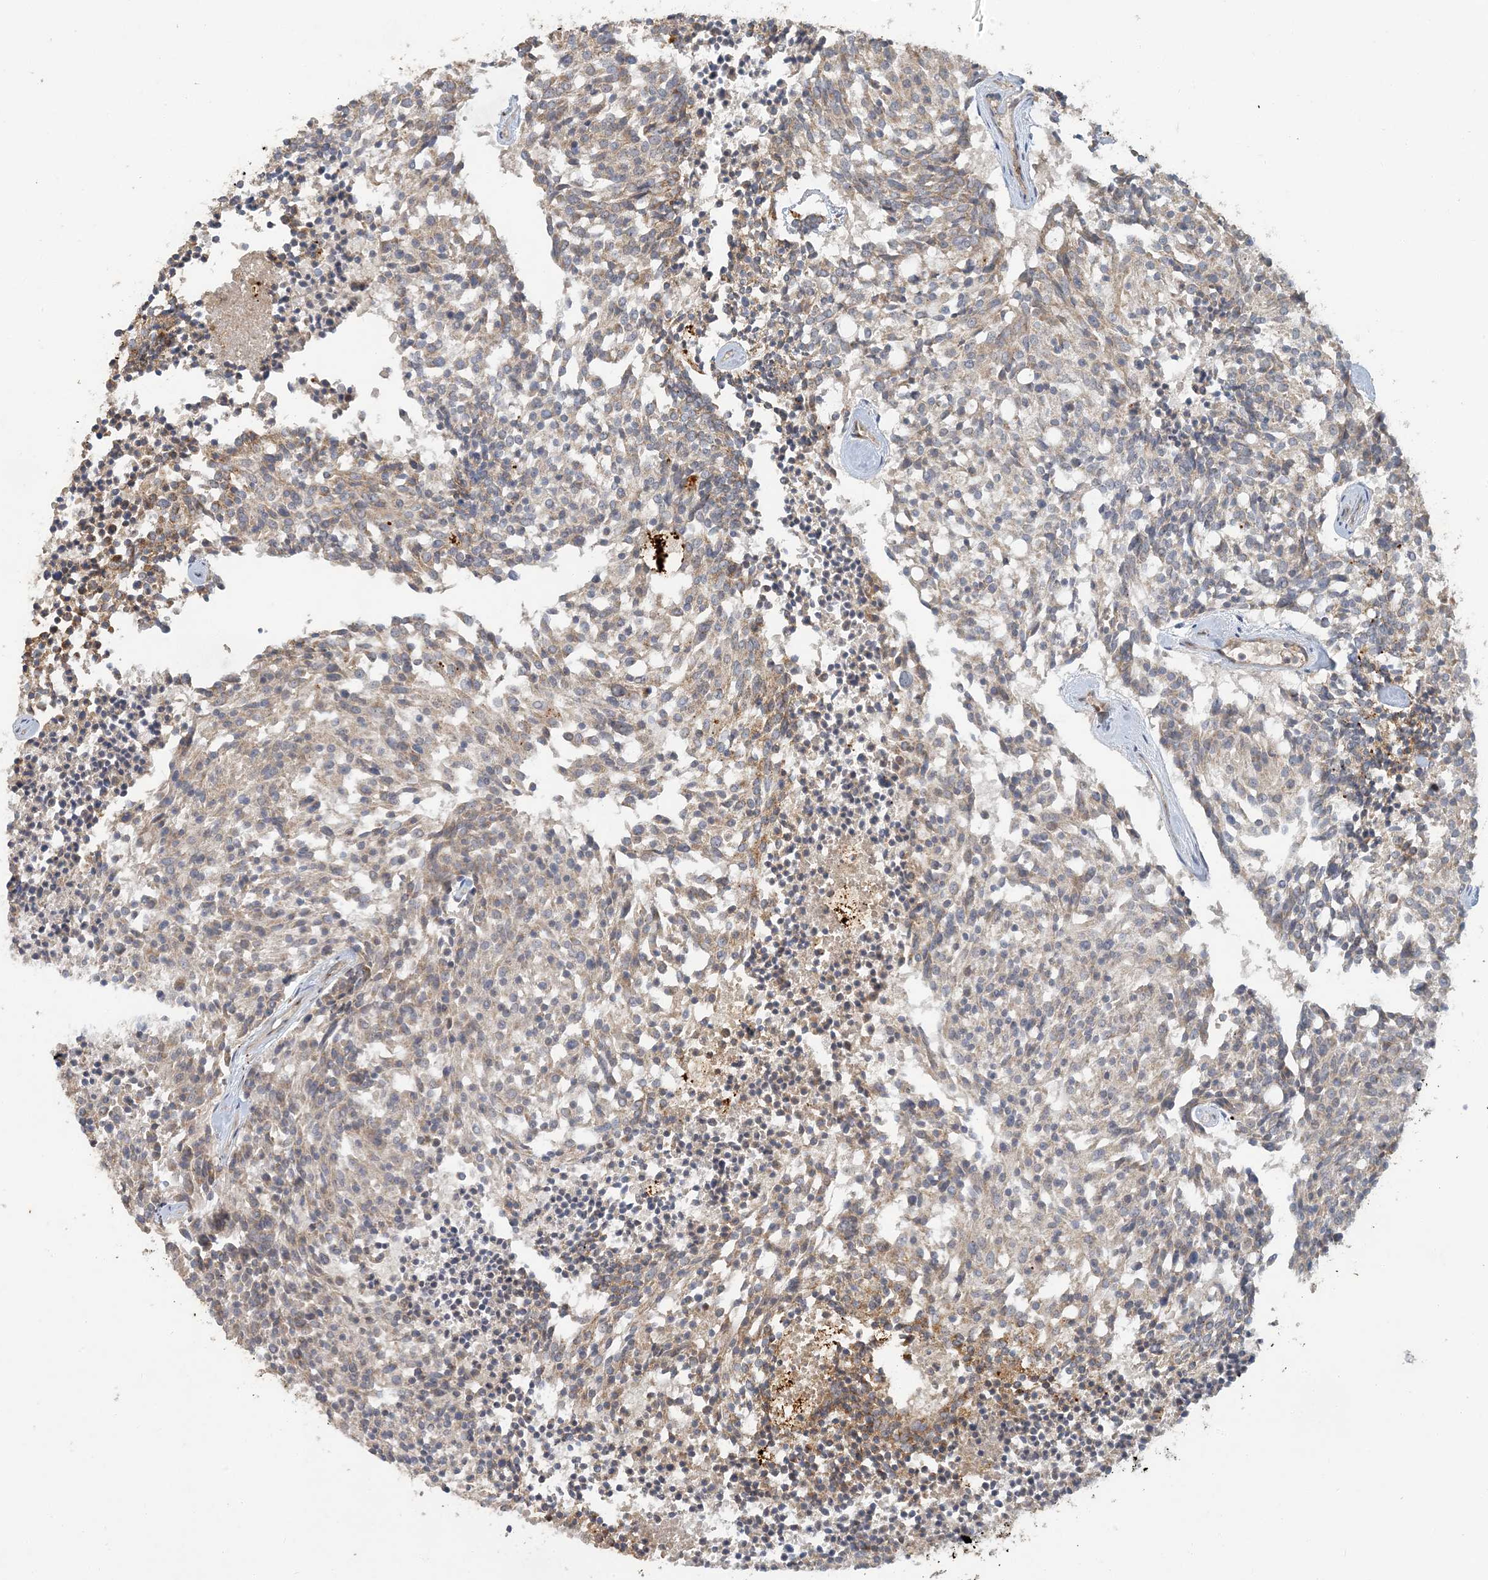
{"staining": {"intensity": "weak", "quantity": "25%-75%", "location": "cytoplasmic/membranous"}, "tissue": "carcinoid", "cell_type": "Tumor cells", "image_type": "cancer", "snomed": [{"axis": "morphology", "description": "Carcinoid, malignant, NOS"}, {"axis": "topography", "description": "Pancreas"}], "caption": "Immunohistochemistry (IHC) image of human carcinoid stained for a protein (brown), which shows low levels of weak cytoplasmic/membranous staining in approximately 25%-75% of tumor cells.", "gene": "LTN1", "patient": {"sex": "female", "age": 54}}